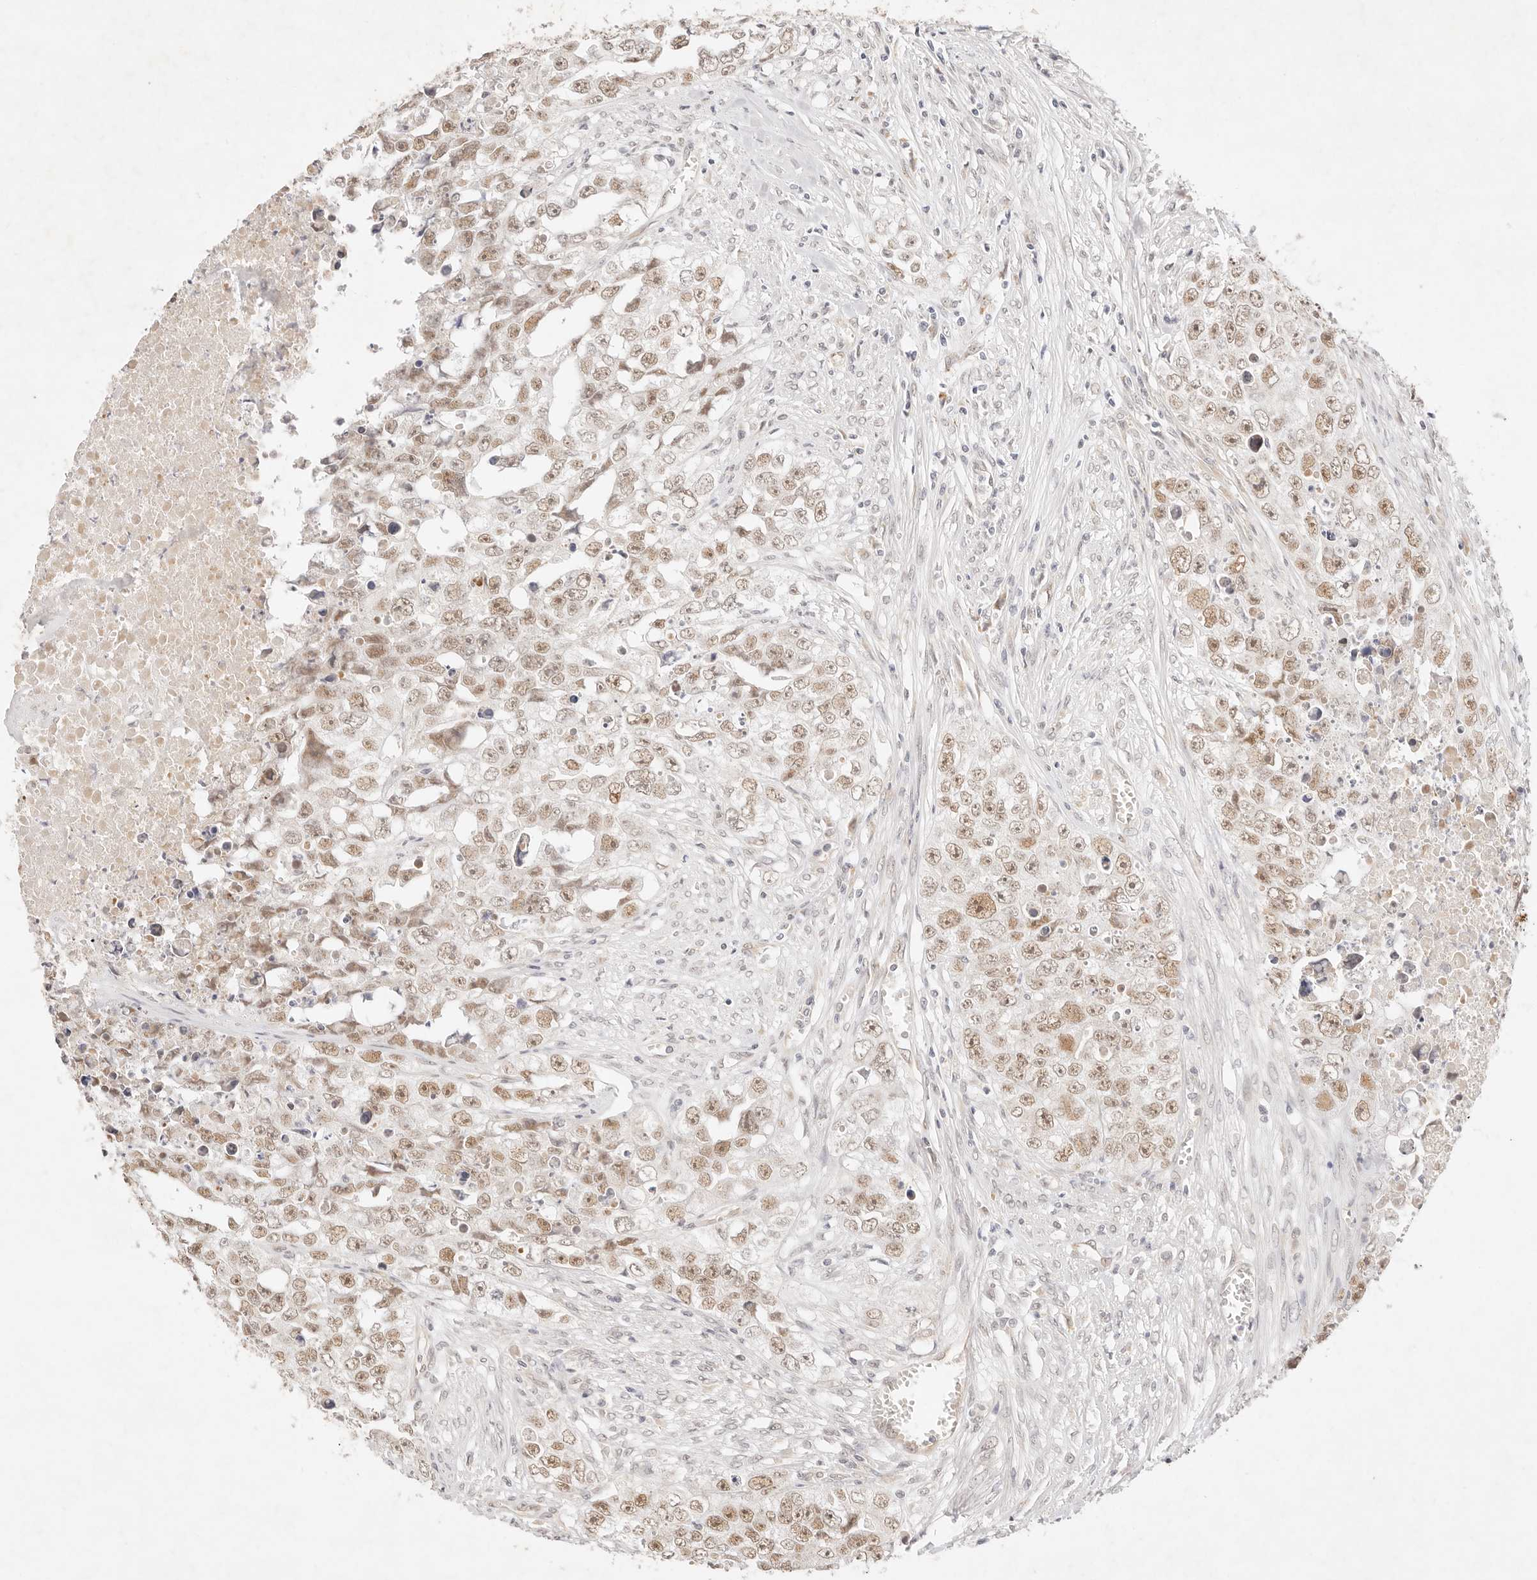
{"staining": {"intensity": "moderate", "quantity": ">75%", "location": "nuclear"}, "tissue": "testis cancer", "cell_type": "Tumor cells", "image_type": "cancer", "snomed": [{"axis": "morphology", "description": "Seminoma, NOS"}, {"axis": "morphology", "description": "Carcinoma, Embryonal, NOS"}, {"axis": "topography", "description": "Testis"}], "caption": "Immunohistochemistry histopathology image of neoplastic tissue: human testis cancer (embryonal carcinoma) stained using IHC displays medium levels of moderate protein expression localized specifically in the nuclear of tumor cells, appearing as a nuclear brown color.", "gene": "GPR156", "patient": {"sex": "male", "age": 43}}